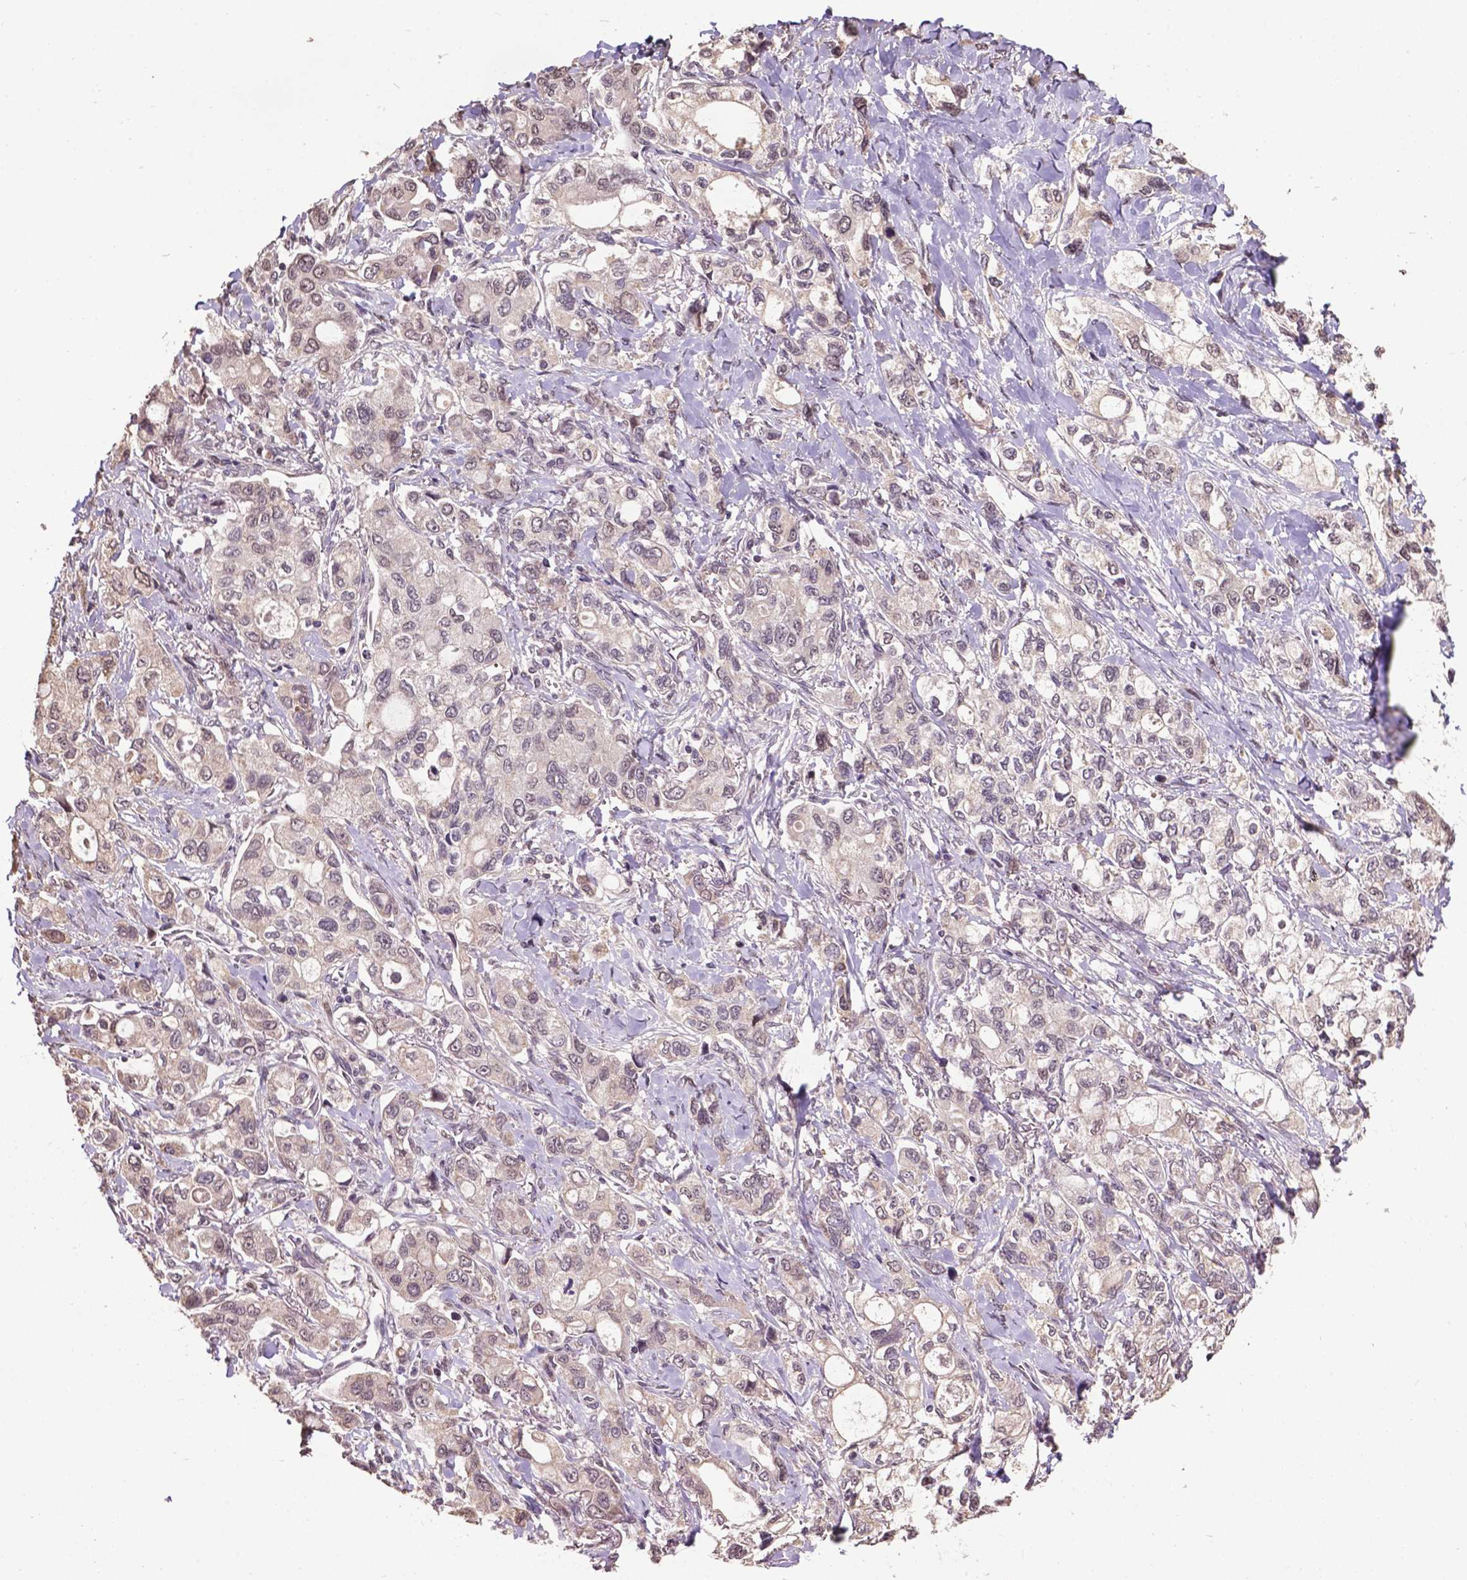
{"staining": {"intensity": "negative", "quantity": "none", "location": "none"}, "tissue": "stomach cancer", "cell_type": "Tumor cells", "image_type": "cancer", "snomed": [{"axis": "morphology", "description": "Adenocarcinoma, NOS"}, {"axis": "topography", "description": "Stomach"}], "caption": "Immunohistochemical staining of stomach cancer (adenocarcinoma) displays no significant positivity in tumor cells.", "gene": "GLRA2", "patient": {"sex": "male", "age": 63}}